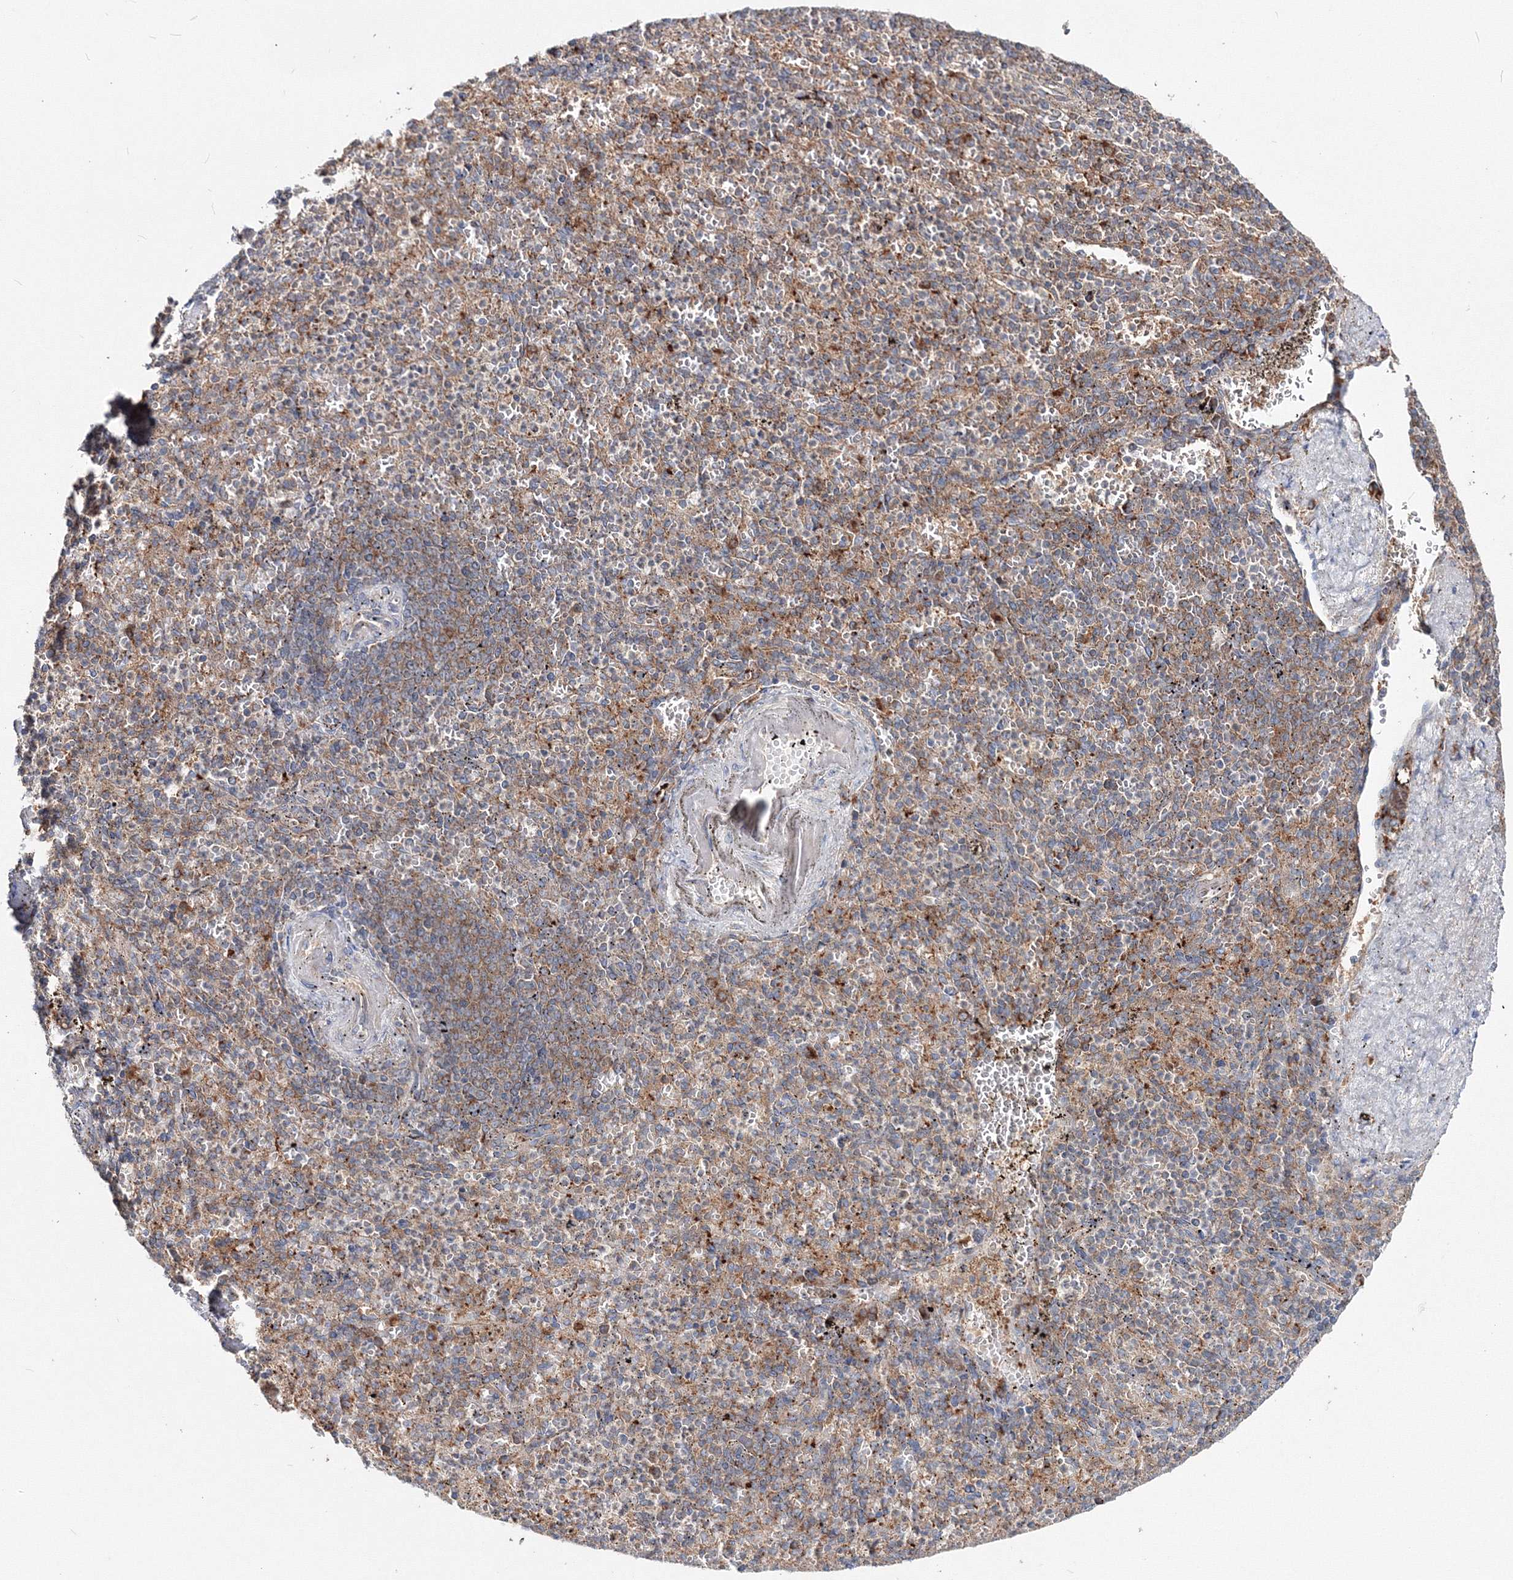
{"staining": {"intensity": "weak", "quantity": "<25%", "location": "cytoplasmic/membranous"}, "tissue": "spleen", "cell_type": "Cells in red pulp", "image_type": "normal", "snomed": [{"axis": "morphology", "description": "Normal tissue, NOS"}, {"axis": "topography", "description": "Spleen"}], "caption": "The immunohistochemistry histopathology image has no significant staining in cells in red pulp of spleen. The staining was performed using DAB to visualize the protein expression in brown, while the nuclei were stained in blue with hematoxylin (Magnification: 20x).", "gene": "PEX13", "patient": {"sex": "female", "age": 74}}